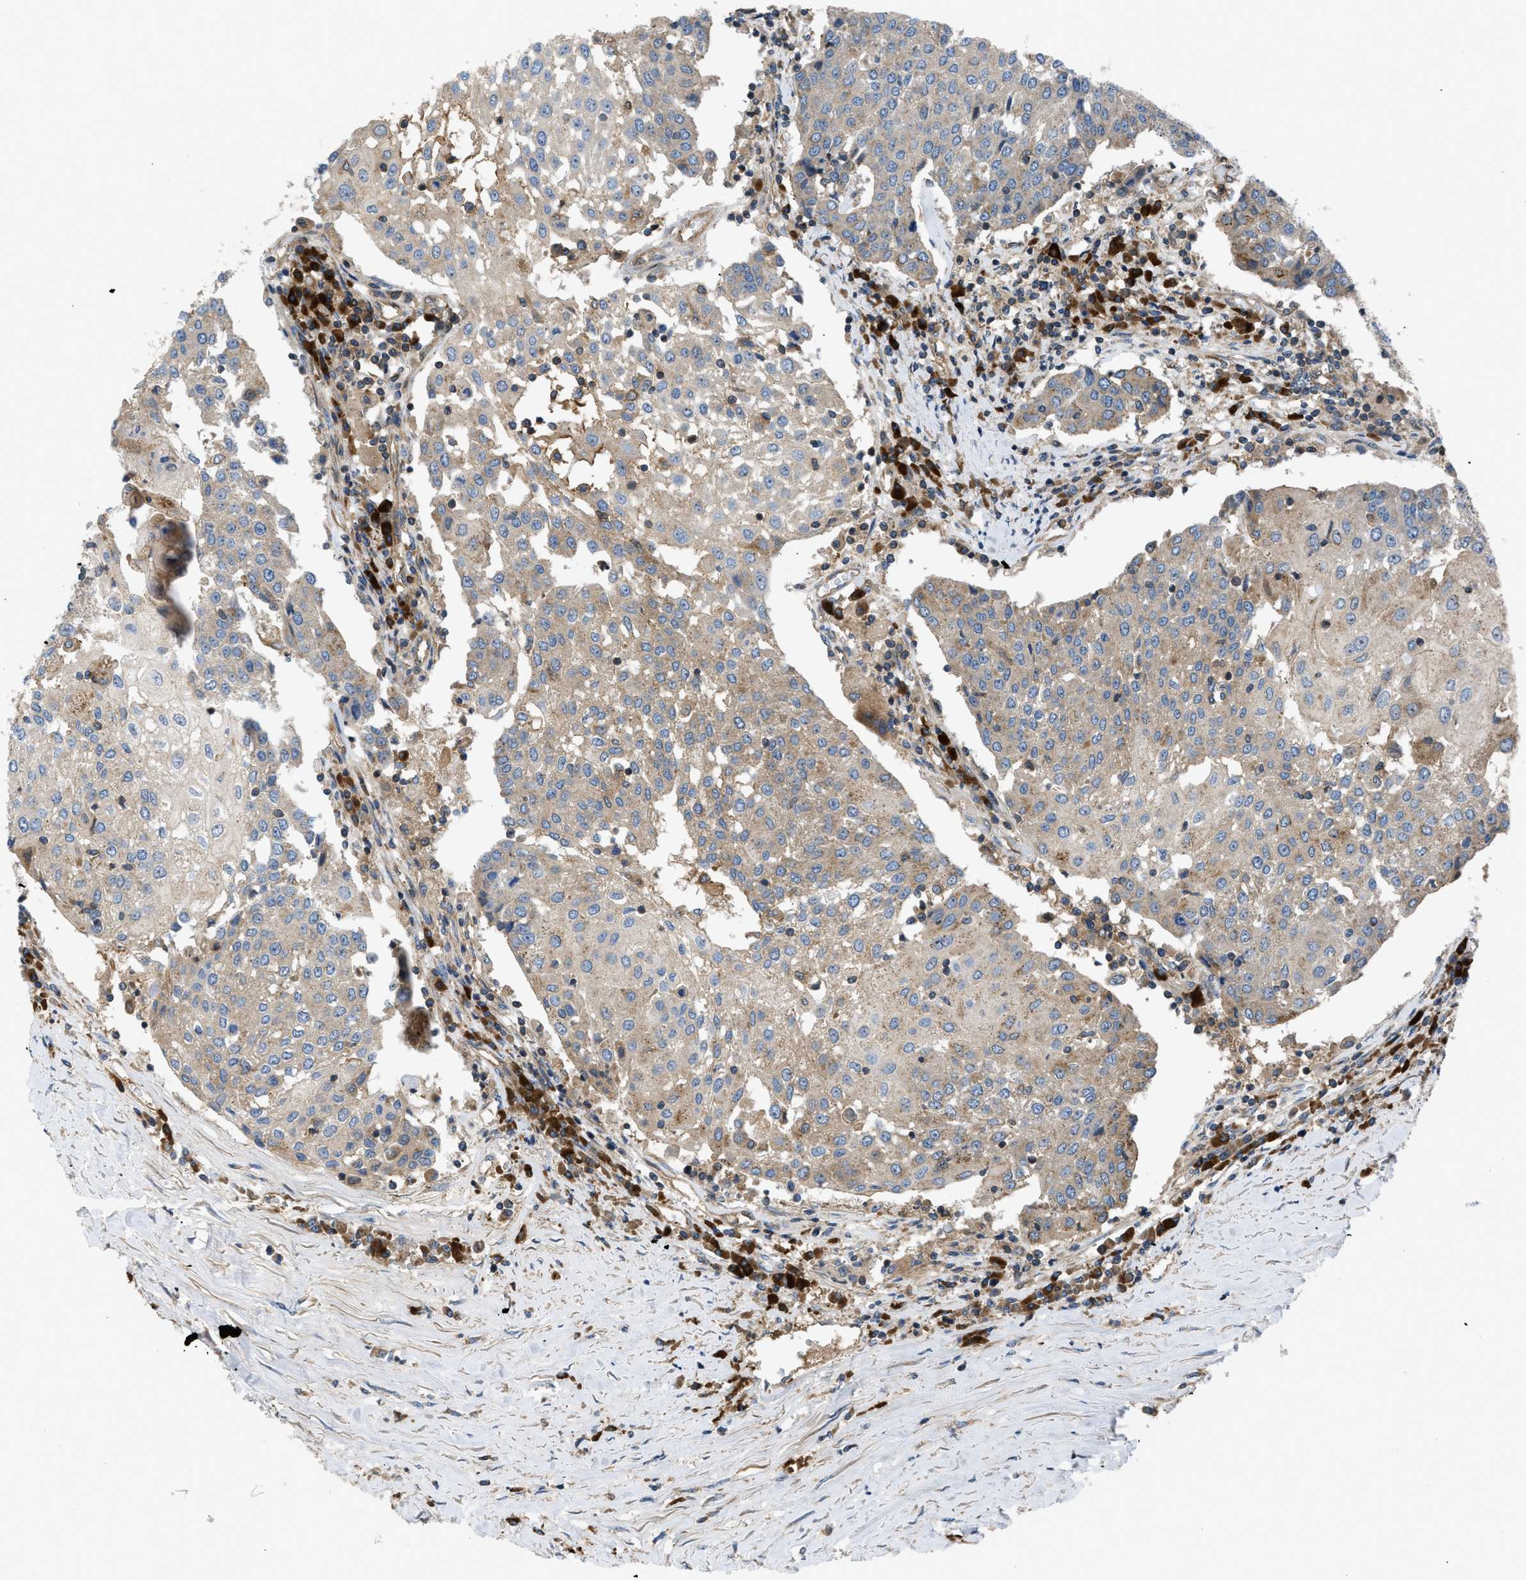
{"staining": {"intensity": "weak", "quantity": ">75%", "location": "cytoplasmic/membranous"}, "tissue": "urothelial cancer", "cell_type": "Tumor cells", "image_type": "cancer", "snomed": [{"axis": "morphology", "description": "Urothelial carcinoma, High grade"}, {"axis": "topography", "description": "Urinary bladder"}], "caption": "Human urothelial carcinoma (high-grade) stained with a brown dye reveals weak cytoplasmic/membranous positive expression in approximately >75% of tumor cells.", "gene": "ATP2A3", "patient": {"sex": "female", "age": 85}}